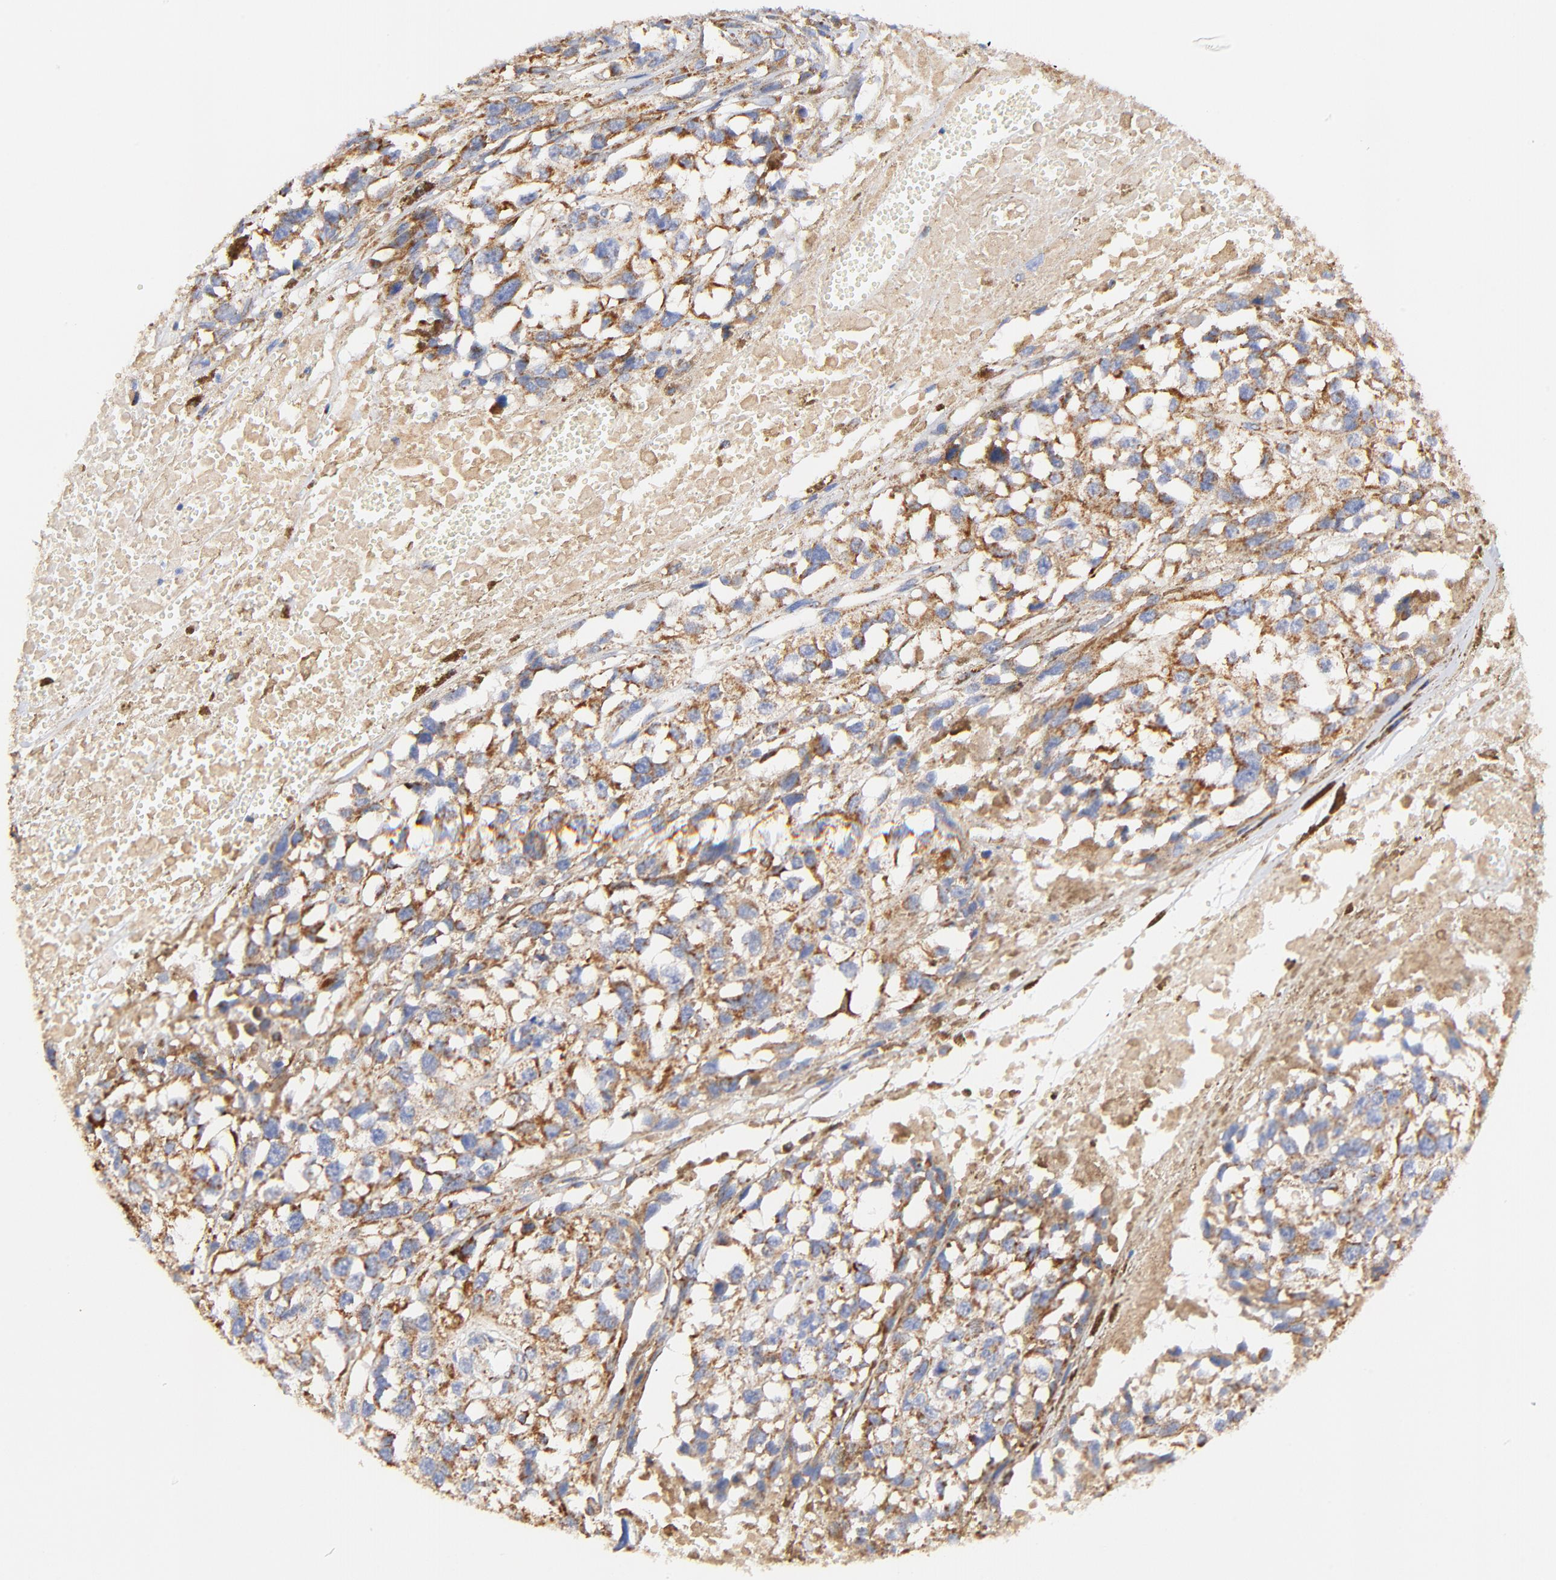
{"staining": {"intensity": "moderate", "quantity": "25%-75%", "location": "cytoplasmic/membranous"}, "tissue": "melanoma", "cell_type": "Tumor cells", "image_type": "cancer", "snomed": [{"axis": "morphology", "description": "Malignant melanoma, Metastatic site"}, {"axis": "topography", "description": "Lymph node"}], "caption": "Malignant melanoma (metastatic site) stained with IHC exhibits moderate cytoplasmic/membranous expression in approximately 25%-75% of tumor cells. (brown staining indicates protein expression, while blue staining denotes nuclei).", "gene": "ATP5F1D", "patient": {"sex": "male", "age": 59}}